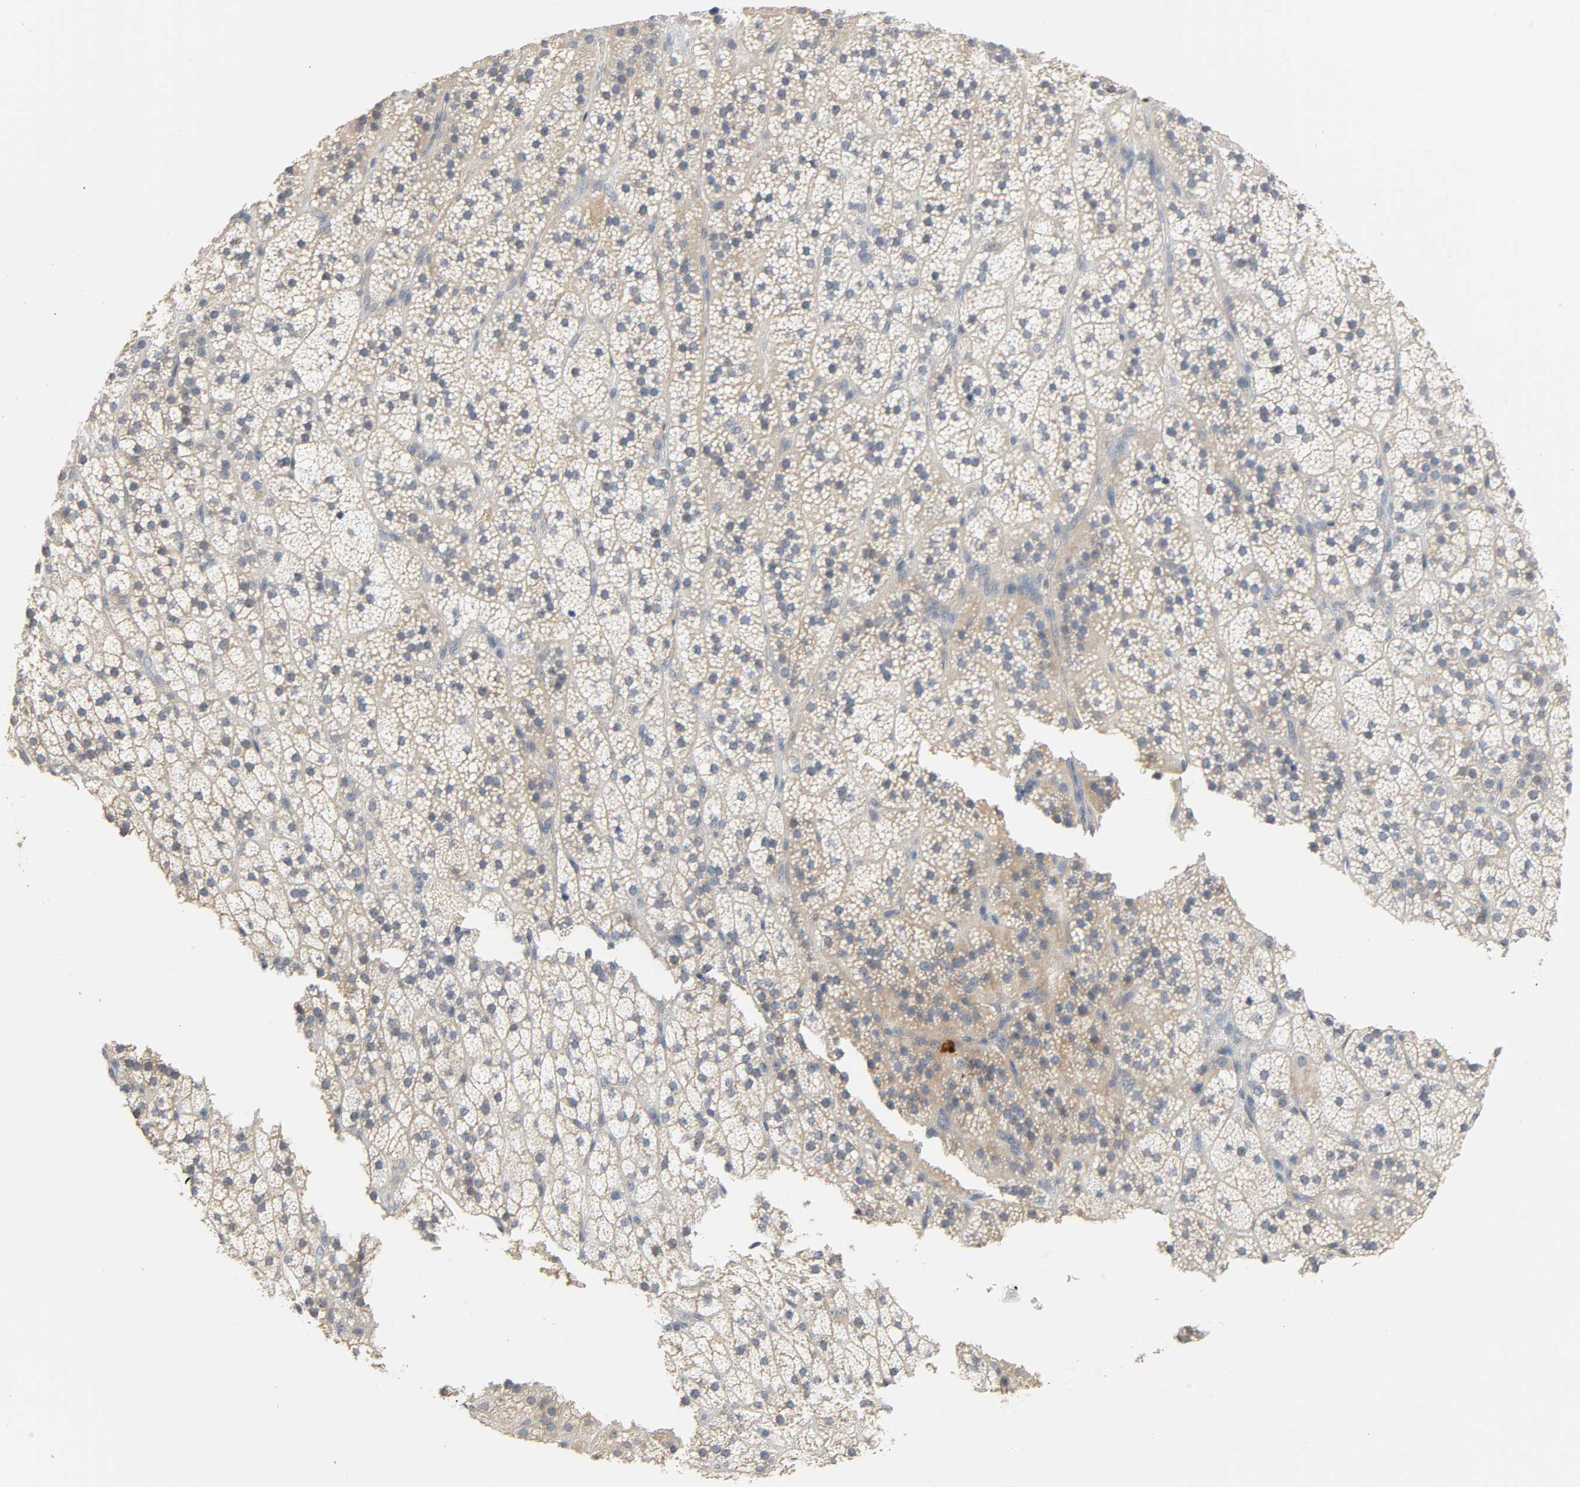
{"staining": {"intensity": "weak", "quantity": ">75%", "location": "cytoplasmic/membranous"}, "tissue": "adrenal gland", "cell_type": "Glandular cells", "image_type": "normal", "snomed": [{"axis": "morphology", "description": "Normal tissue, NOS"}, {"axis": "topography", "description": "Adrenal gland"}], "caption": "Protein staining demonstrates weak cytoplasmic/membranous positivity in approximately >75% of glandular cells in unremarkable adrenal gland.", "gene": "LIMCH1", "patient": {"sex": "male", "age": 35}}